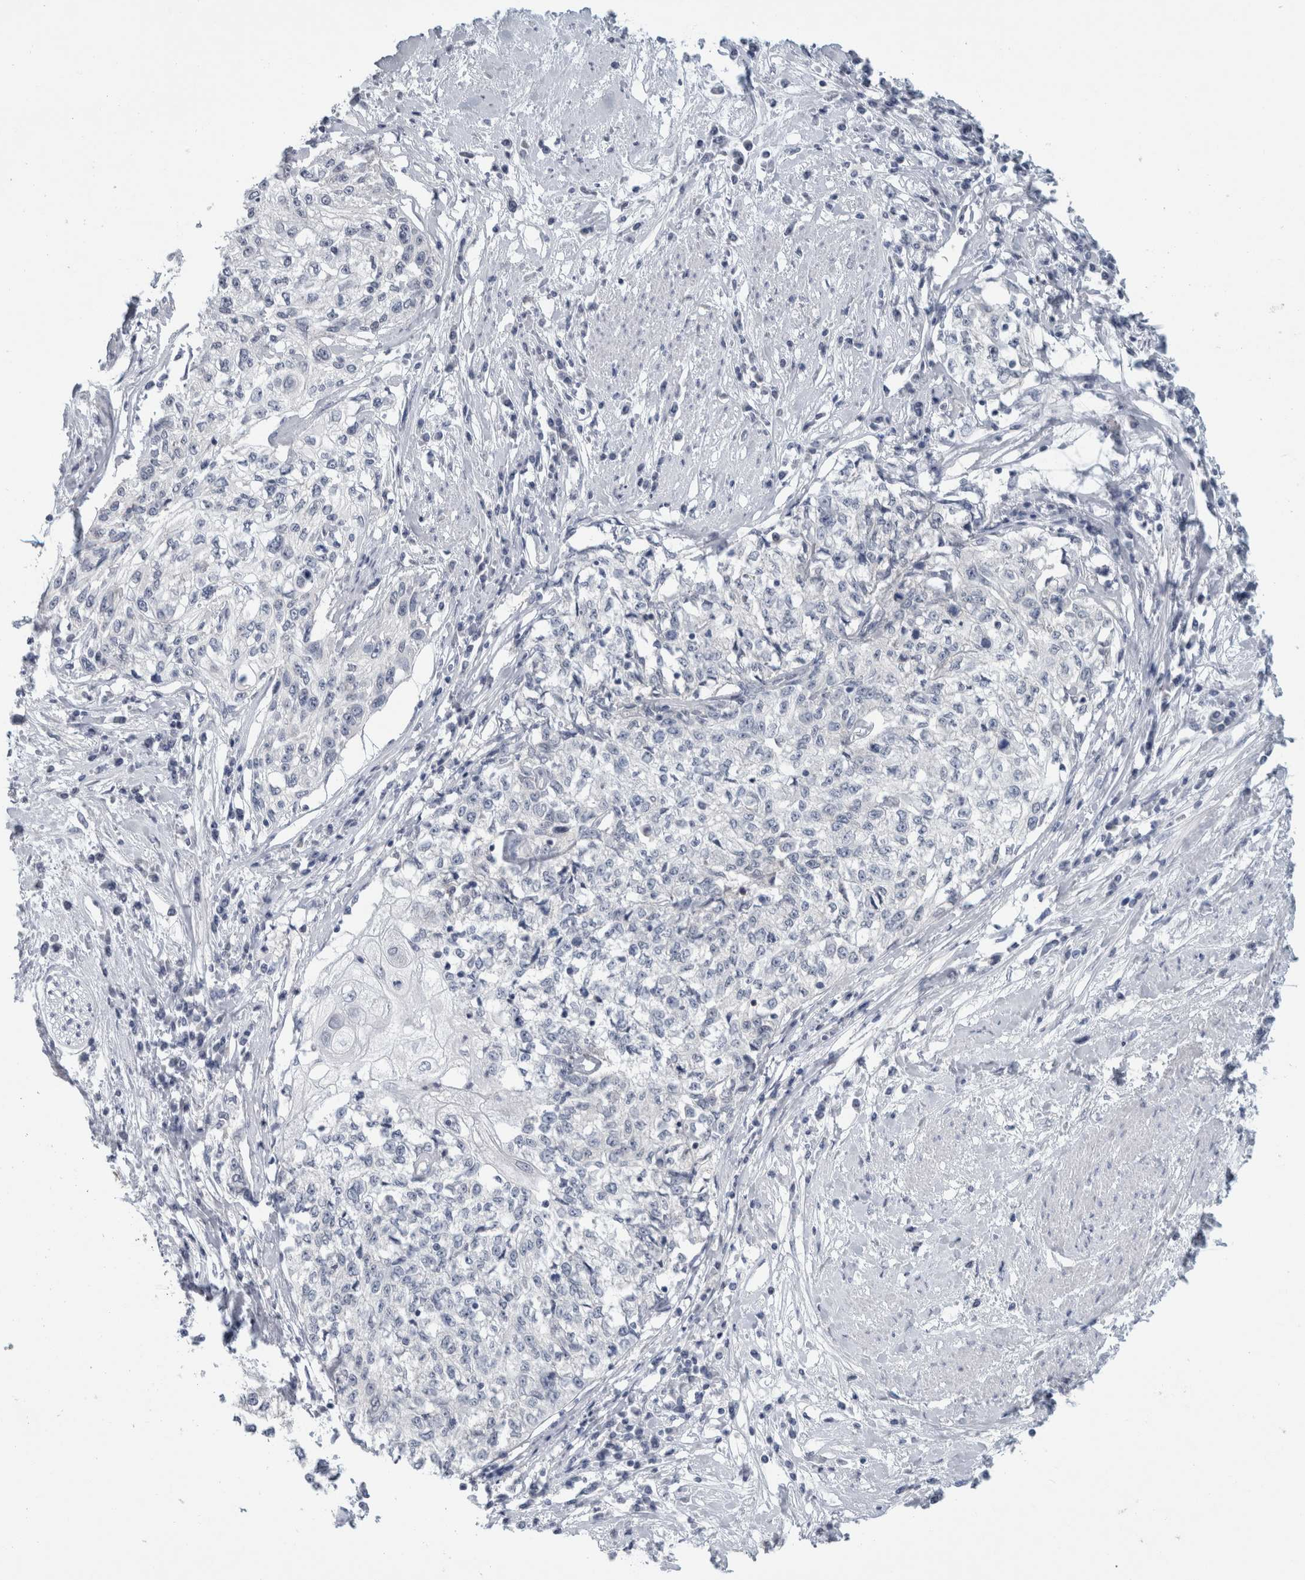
{"staining": {"intensity": "negative", "quantity": "none", "location": "none"}, "tissue": "cervical cancer", "cell_type": "Tumor cells", "image_type": "cancer", "snomed": [{"axis": "morphology", "description": "Squamous cell carcinoma, NOS"}, {"axis": "topography", "description": "Cervix"}], "caption": "Immunohistochemistry (IHC) micrograph of squamous cell carcinoma (cervical) stained for a protein (brown), which shows no positivity in tumor cells.", "gene": "CASP6", "patient": {"sex": "female", "age": 57}}